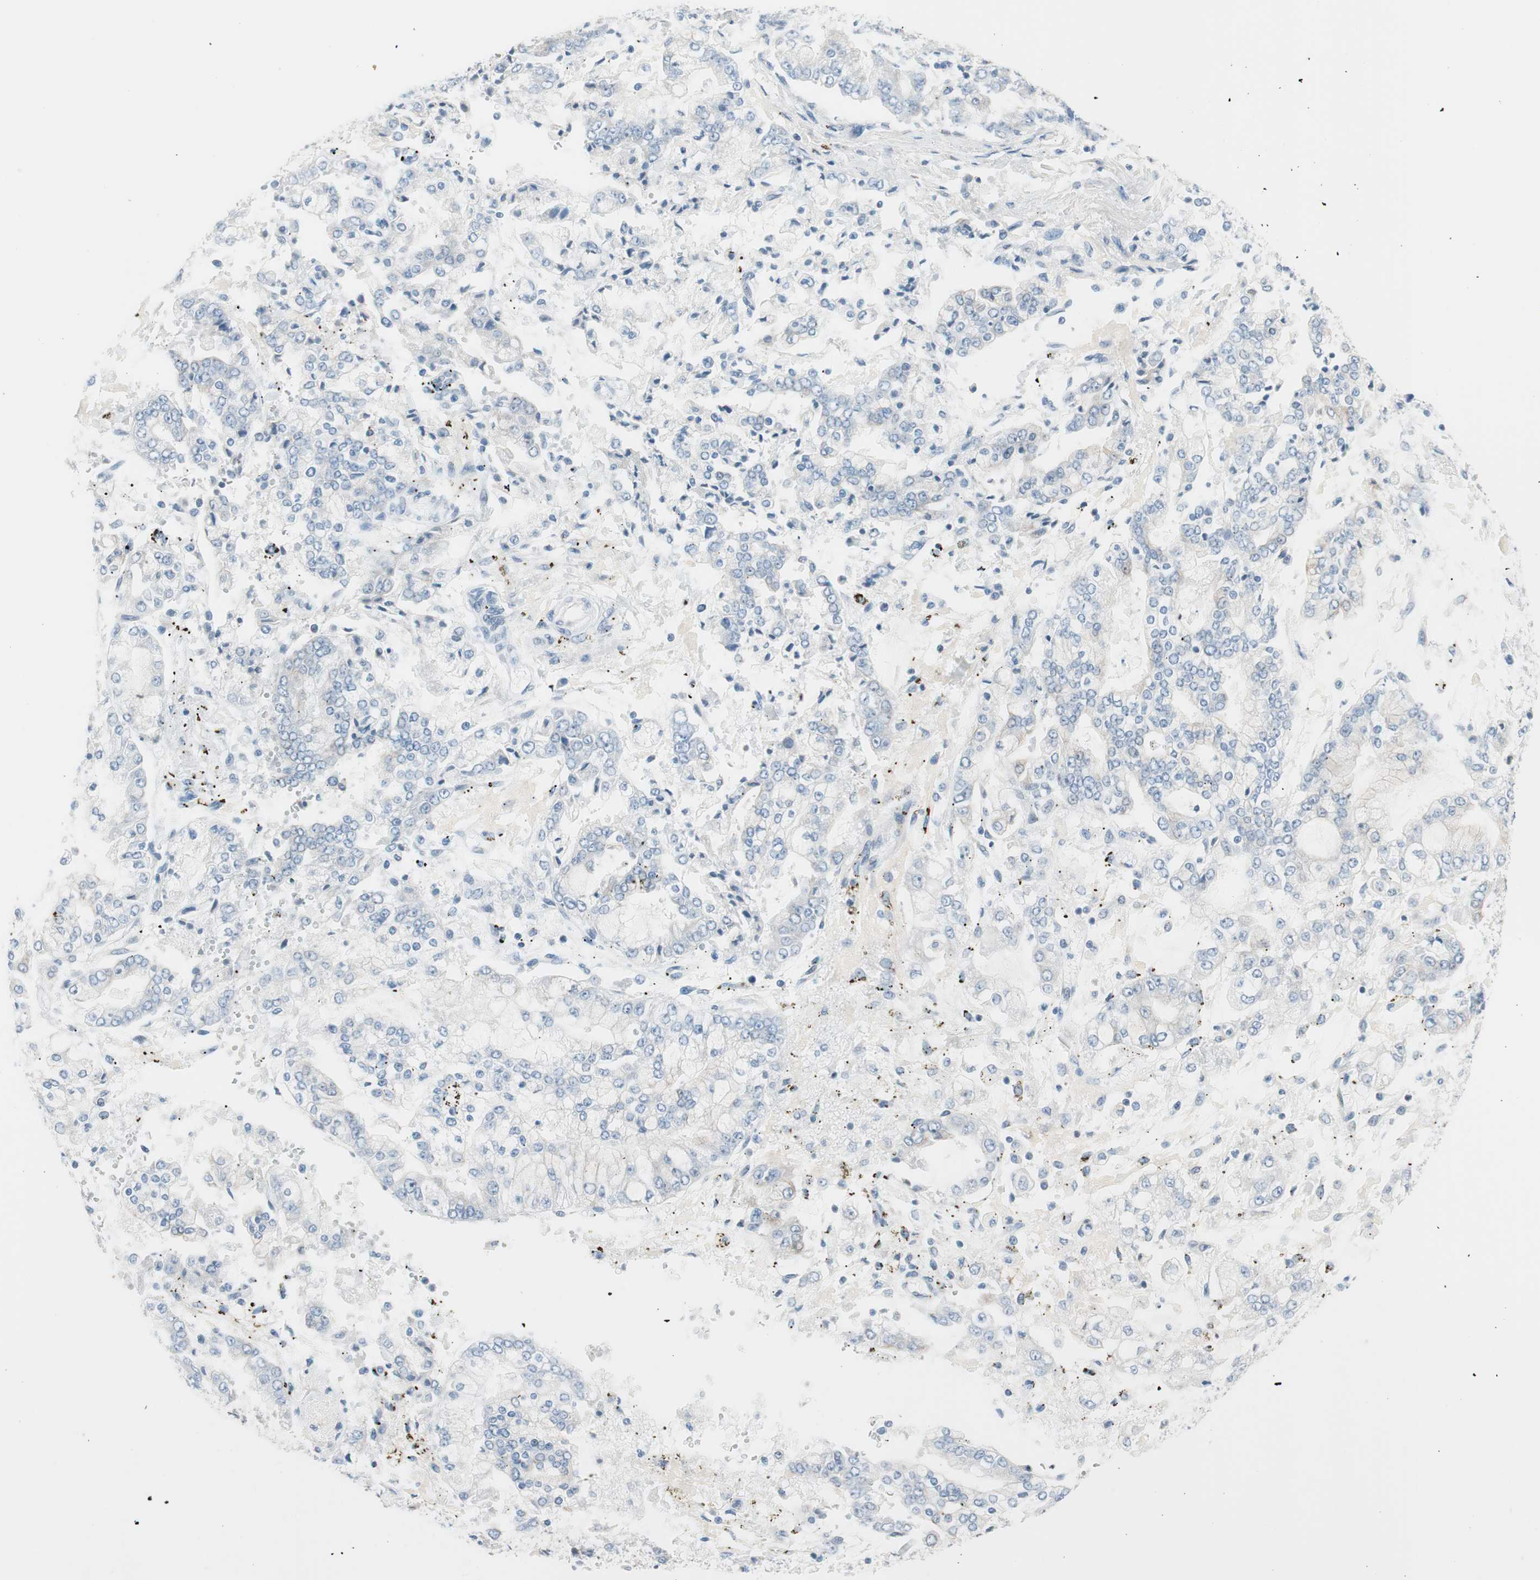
{"staining": {"intensity": "negative", "quantity": "none", "location": "none"}, "tissue": "stomach cancer", "cell_type": "Tumor cells", "image_type": "cancer", "snomed": [{"axis": "morphology", "description": "Adenocarcinoma, NOS"}, {"axis": "topography", "description": "Stomach"}], "caption": "Tumor cells are negative for protein expression in human adenocarcinoma (stomach).", "gene": "GNAO1", "patient": {"sex": "male", "age": 76}}